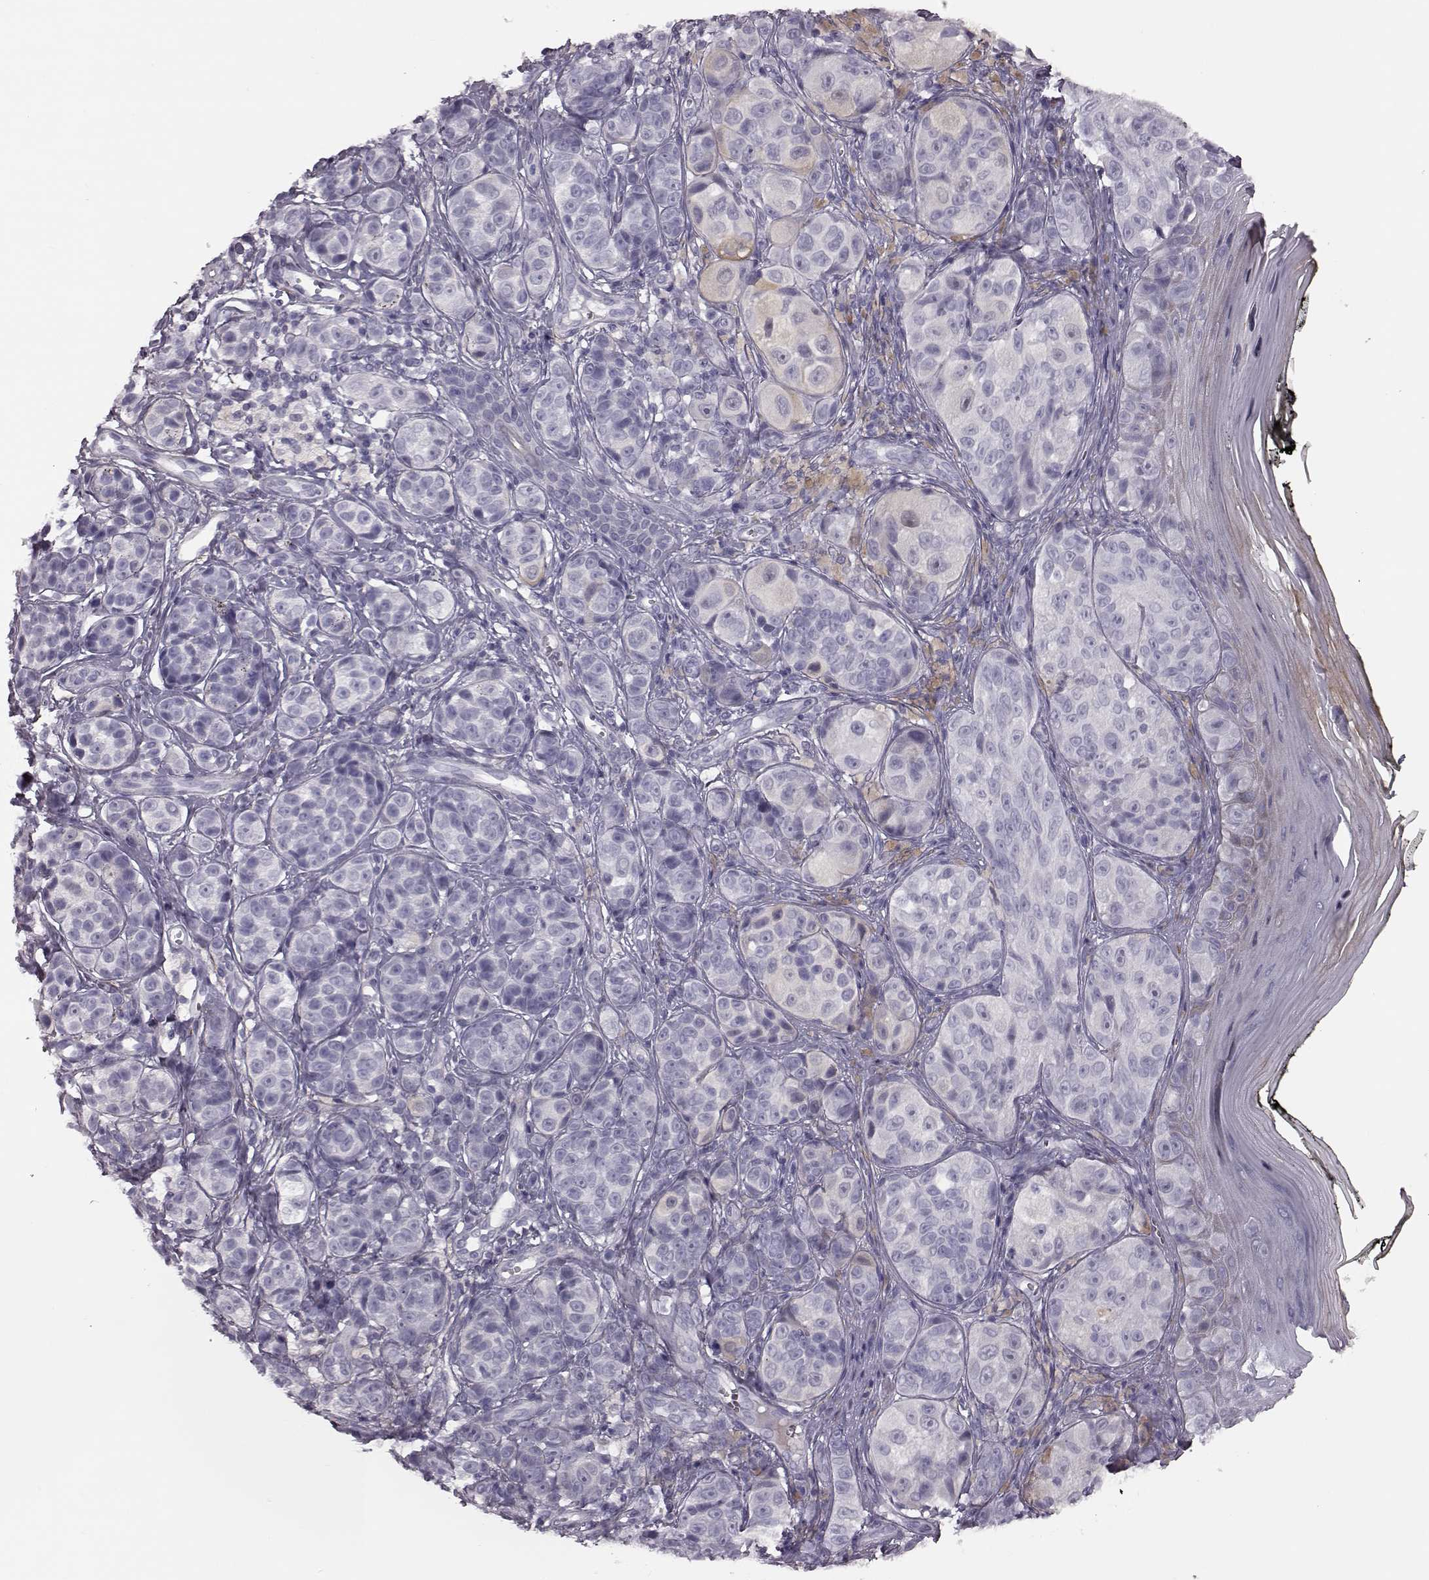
{"staining": {"intensity": "negative", "quantity": "none", "location": "none"}, "tissue": "melanoma", "cell_type": "Tumor cells", "image_type": "cancer", "snomed": [{"axis": "morphology", "description": "Malignant melanoma, NOS"}, {"axis": "topography", "description": "Skin"}], "caption": "Malignant melanoma was stained to show a protein in brown. There is no significant staining in tumor cells.", "gene": "ZNF433", "patient": {"sex": "male", "age": 48}}